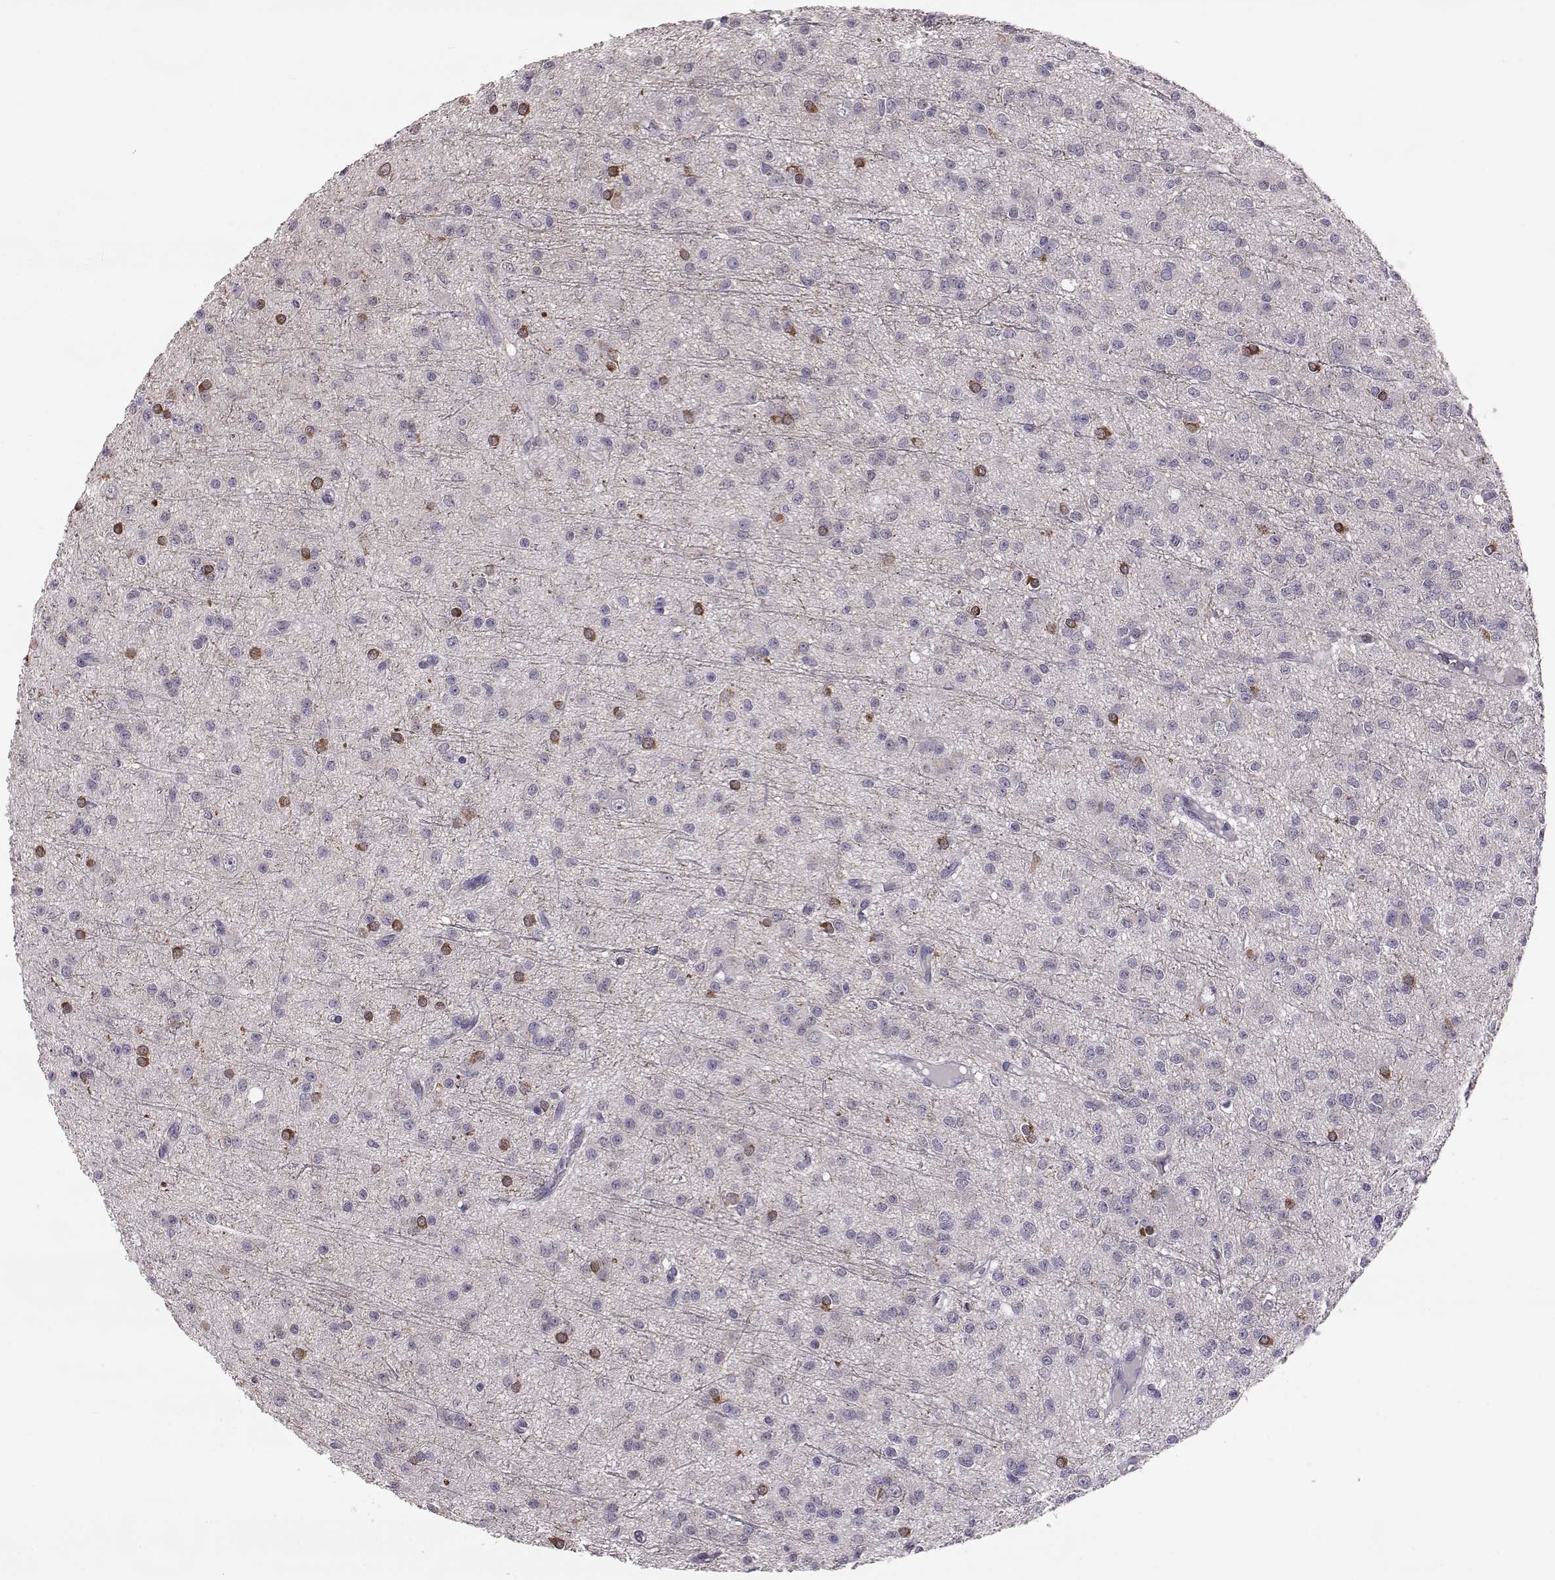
{"staining": {"intensity": "negative", "quantity": "none", "location": "none"}, "tissue": "glioma", "cell_type": "Tumor cells", "image_type": "cancer", "snomed": [{"axis": "morphology", "description": "Glioma, malignant, Low grade"}, {"axis": "topography", "description": "Brain"}], "caption": "Immunohistochemistry (IHC) histopathology image of human malignant glioma (low-grade) stained for a protein (brown), which demonstrates no positivity in tumor cells. (DAB immunohistochemistry (IHC) visualized using brightfield microscopy, high magnification).", "gene": "ADGRG5", "patient": {"sex": "male", "age": 27}}